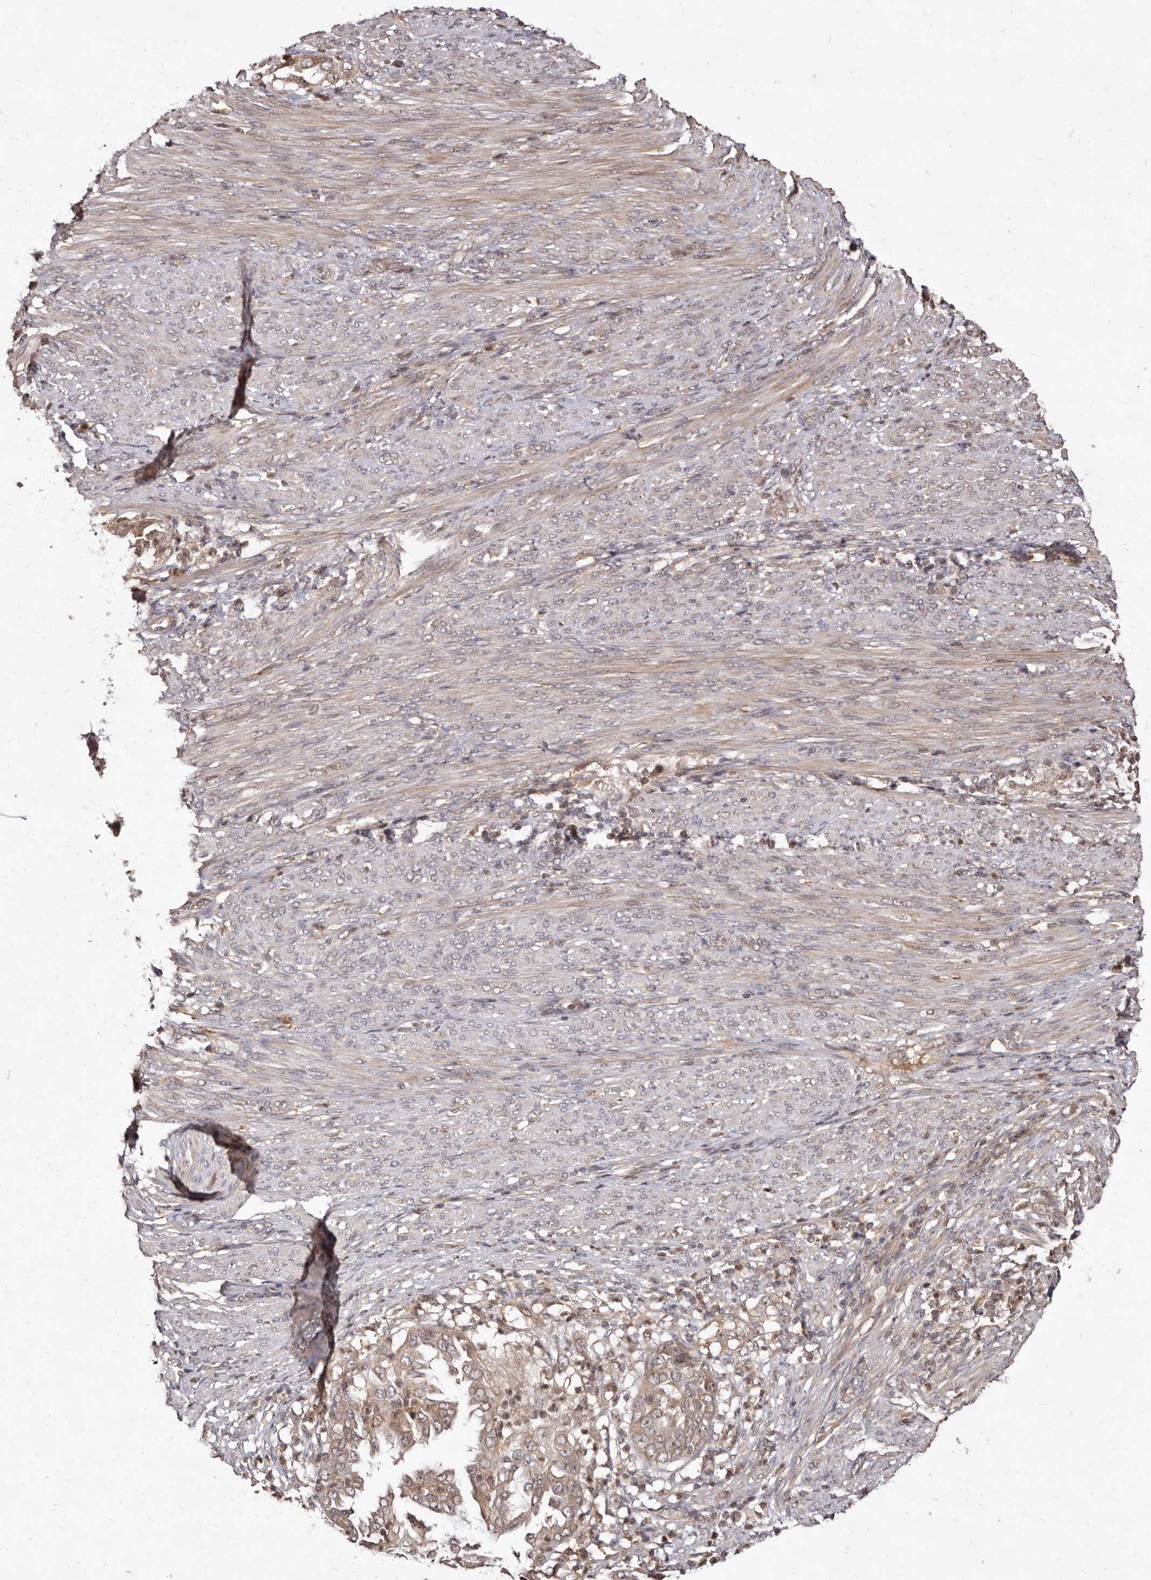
{"staining": {"intensity": "weak", "quantity": ">75%", "location": "cytoplasmic/membranous"}, "tissue": "endometrial cancer", "cell_type": "Tumor cells", "image_type": "cancer", "snomed": [{"axis": "morphology", "description": "Adenocarcinoma, NOS"}, {"axis": "topography", "description": "Endometrium"}], "caption": "Tumor cells exhibit low levels of weak cytoplasmic/membranous positivity in approximately >75% of cells in endometrial adenocarcinoma.", "gene": "LCORL", "patient": {"sex": "female", "age": 85}}